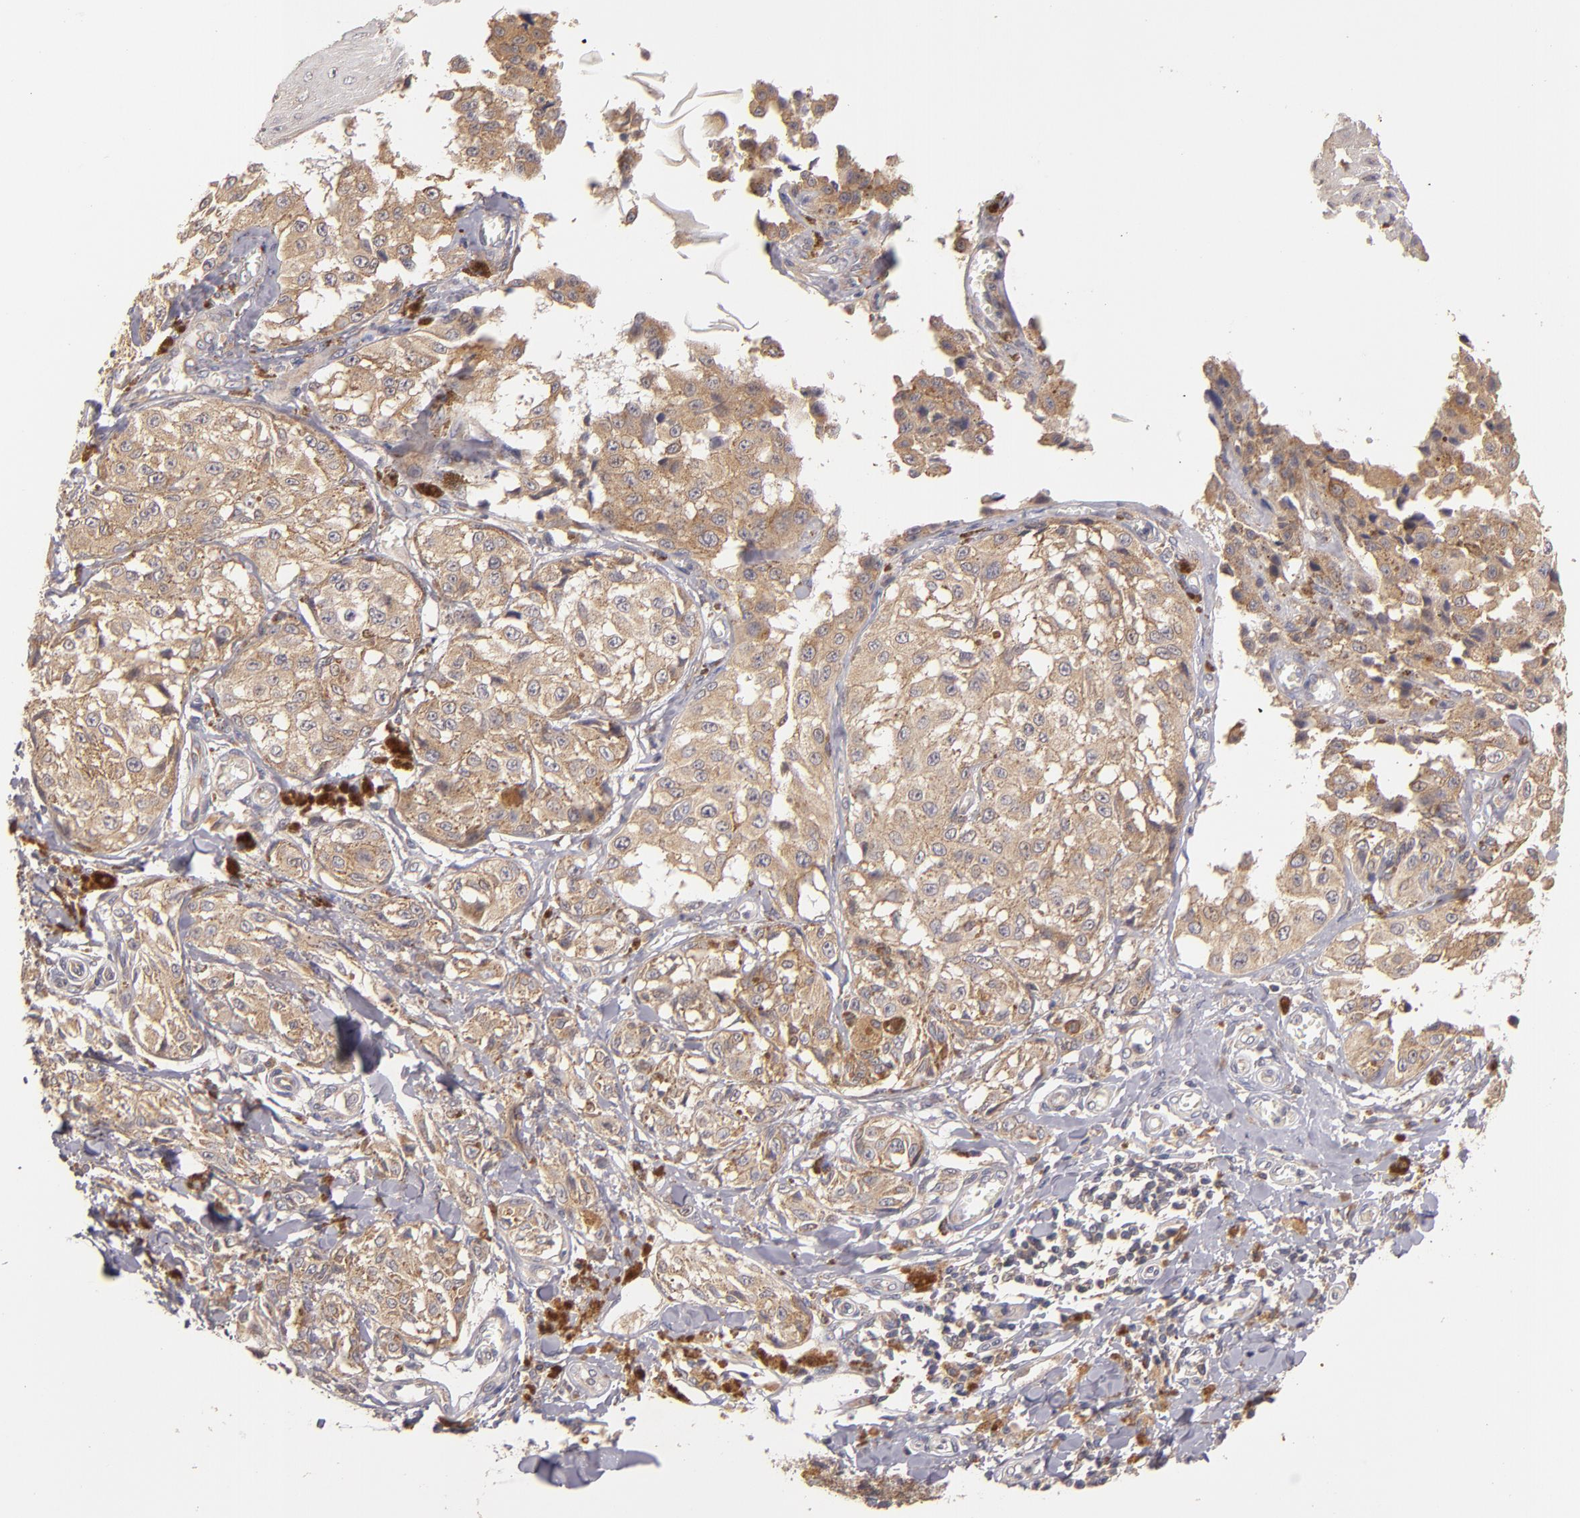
{"staining": {"intensity": "moderate", "quantity": "25%-75%", "location": "cytoplasmic/membranous"}, "tissue": "melanoma", "cell_type": "Tumor cells", "image_type": "cancer", "snomed": [{"axis": "morphology", "description": "Malignant melanoma, NOS"}, {"axis": "topography", "description": "Skin"}], "caption": "A brown stain labels moderate cytoplasmic/membranous staining of a protein in malignant melanoma tumor cells.", "gene": "UPF3B", "patient": {"sex": "female", "age": 82}}